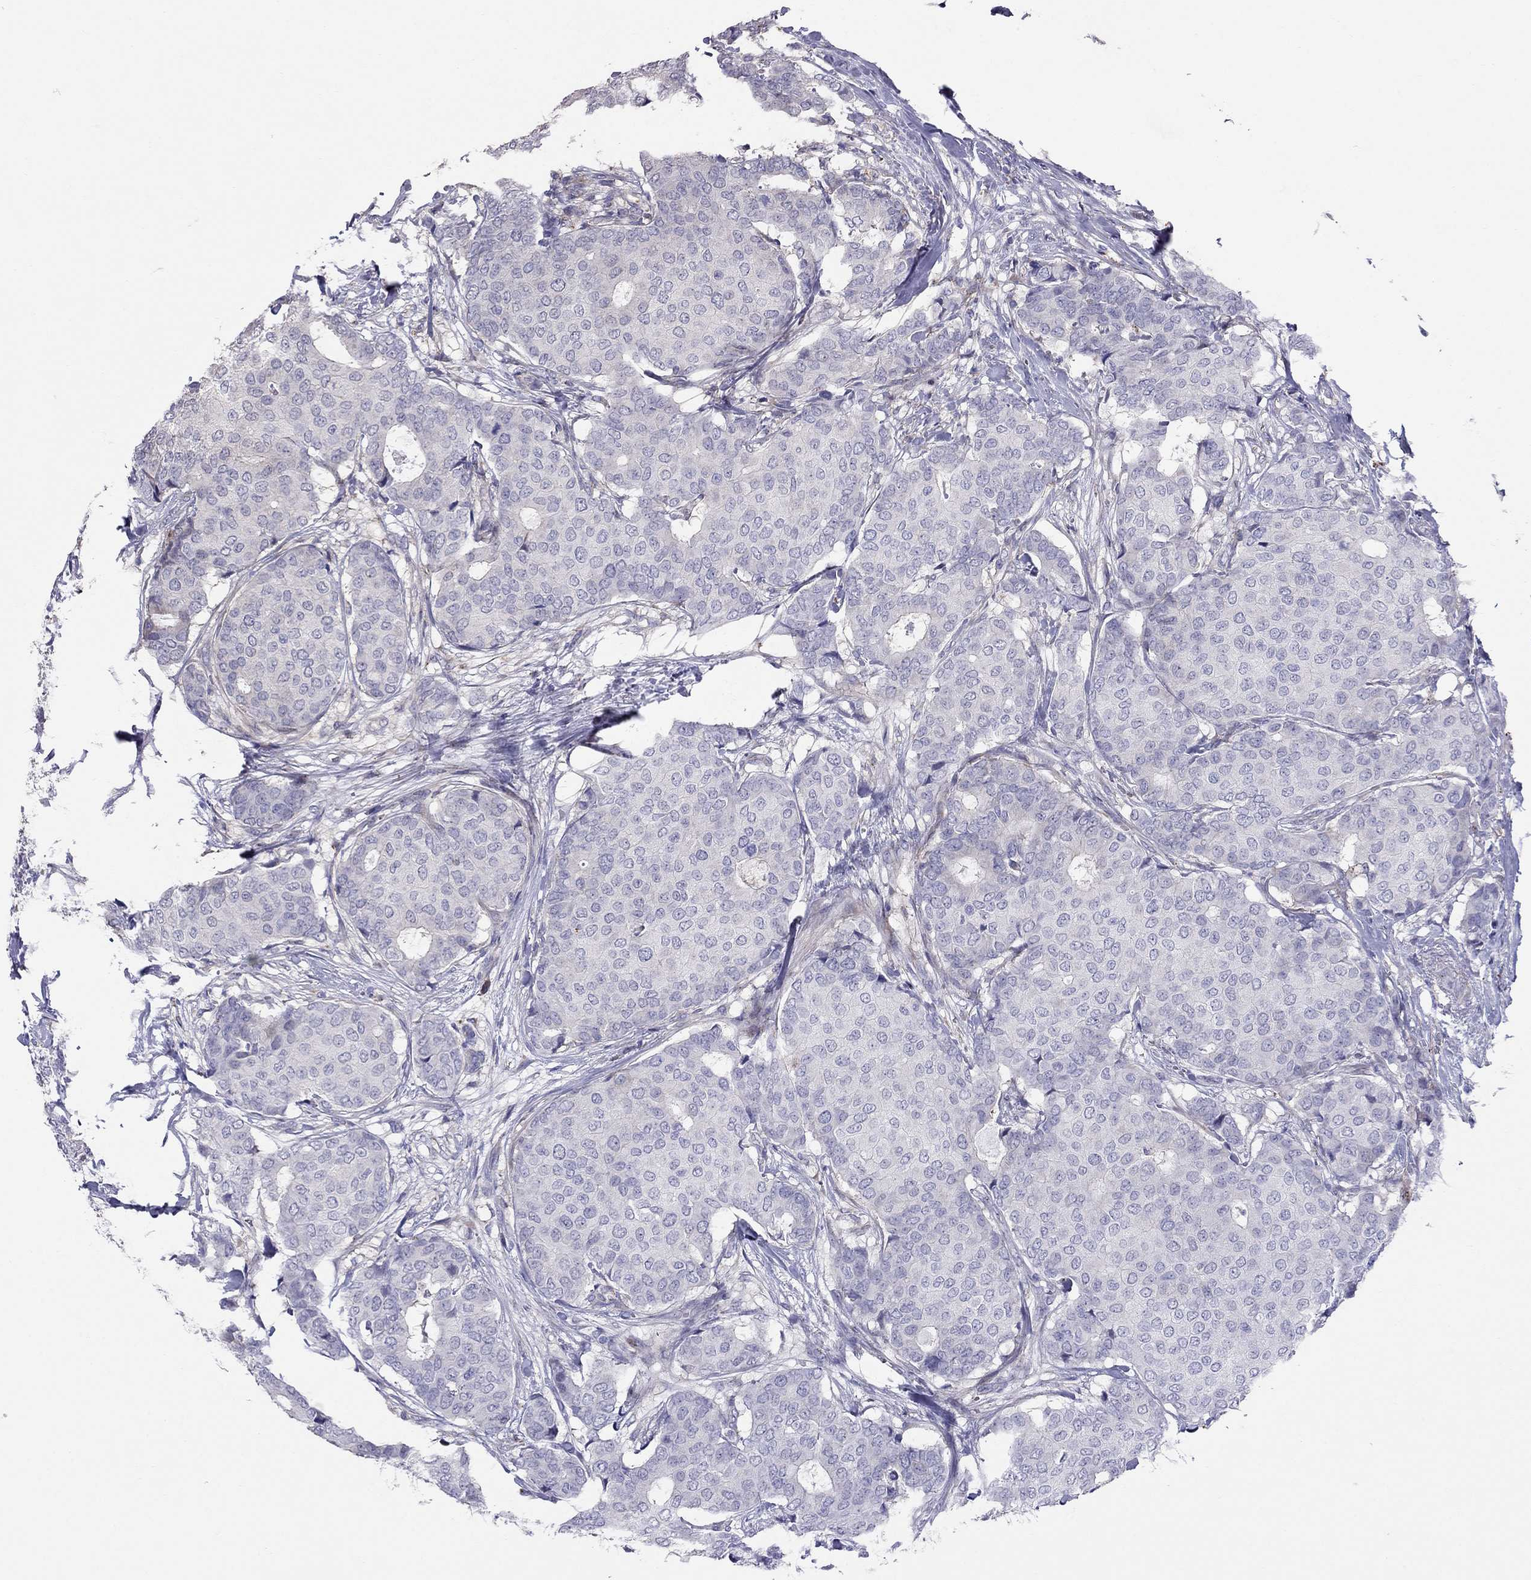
{"staining": {"intensity": "negative", "quantity": "none", "location": "none"}, "tissue": "breast cancer", "cell_type": "Tumor cells", "image_type": "cancer", "snomed": [{"axis": "morphology", "description": "Duct carcinoma"}, {"axis": "topography", "description": "Breast"}], "caption": "Immunohistochemistry (IHC) of intraductal carcinoma (breast) displays no positivity in tumor cells. (IHC, brightfield microscopy, high magnification).", "gene": "MAGEB4", "patient": {"sex": "female", "age": 75}}